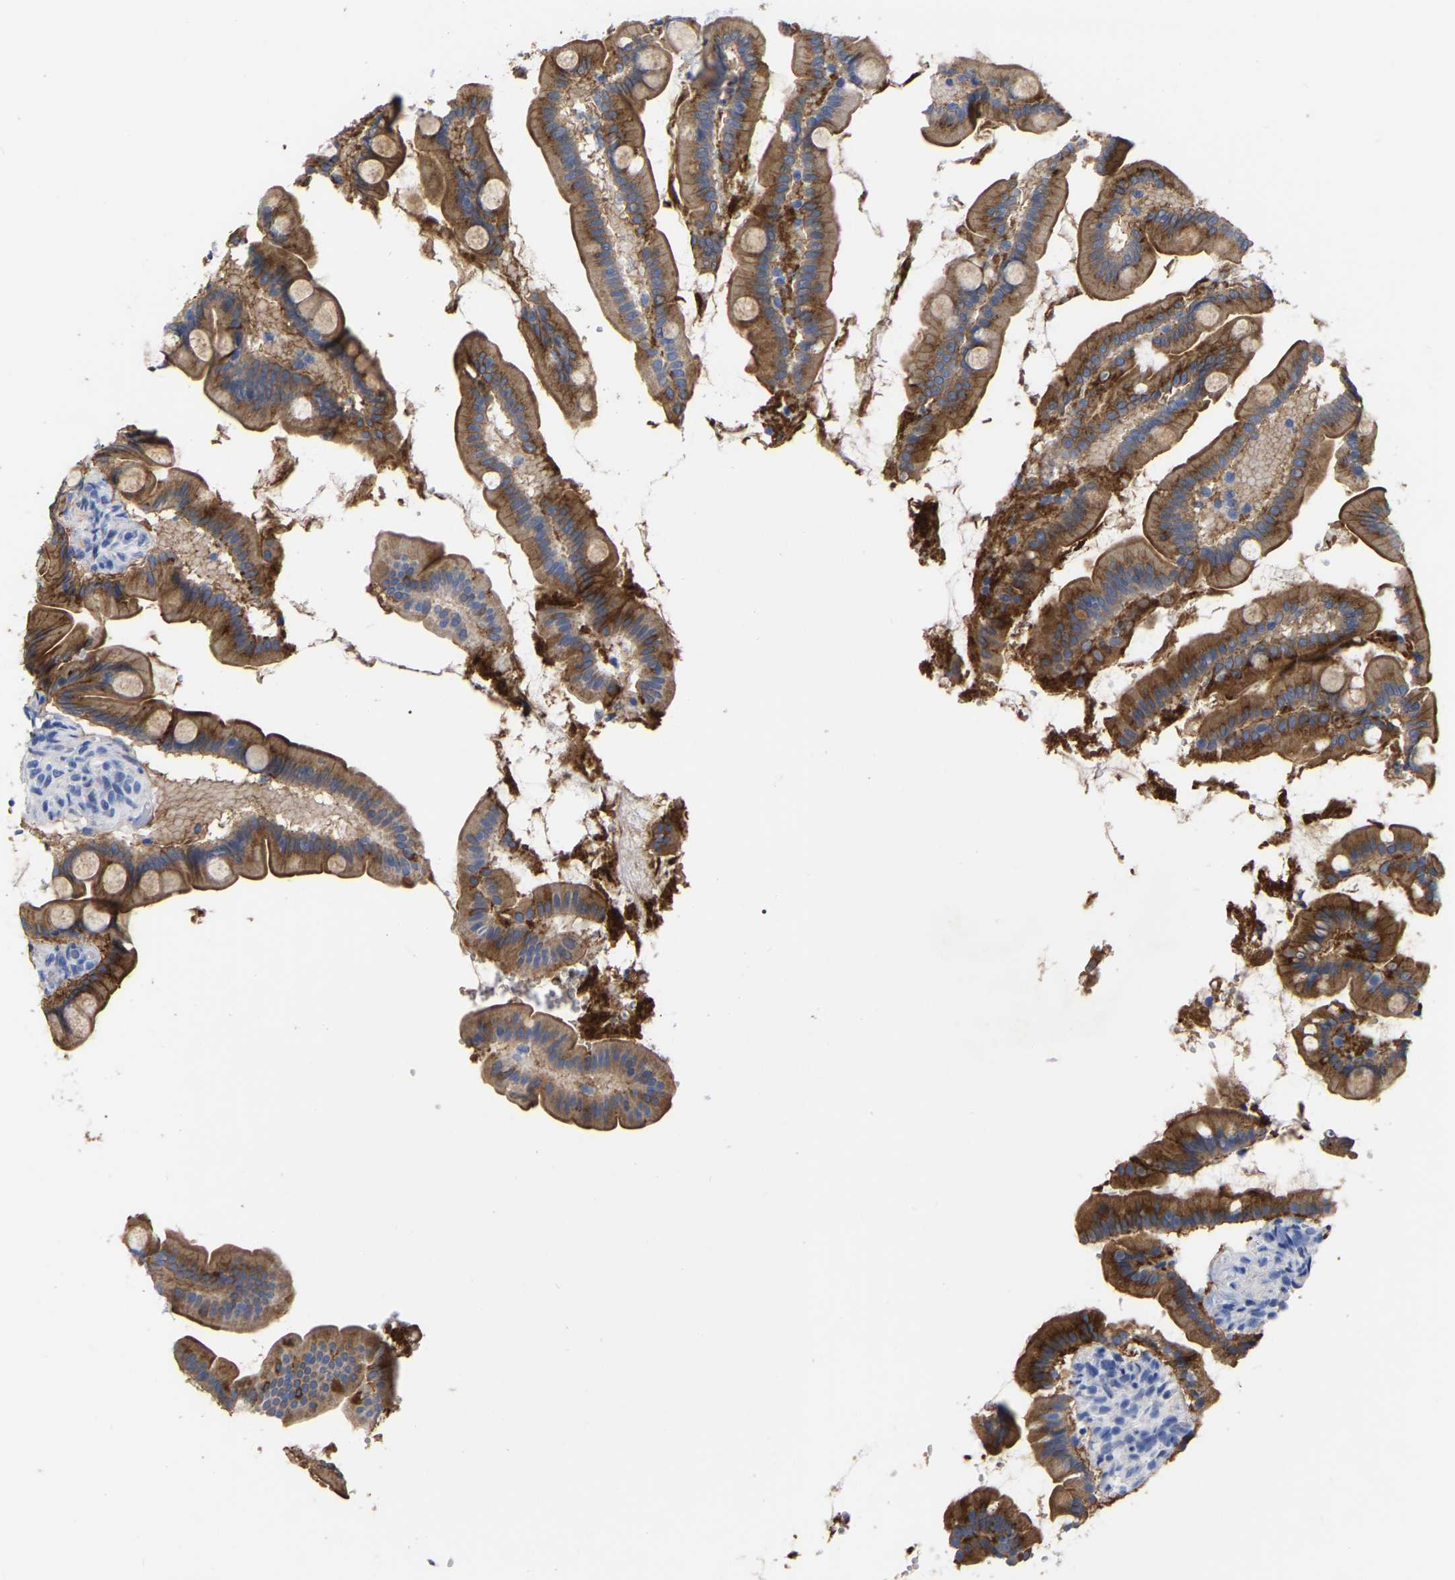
{"staining": {"intensity": "strong", "quantity": "<25%", "location": "cytoplasmic/membranous"}, "tissue": "small intestine", "cell_type": "Glandular cells", "image_type": "normal", "snomed": [{"axis": "morphology", "description": "Normal tissue, NOS"}, {"axis": "topography", "description": "Small intestine"}], "caption": "The immunohistochemical stain highlights strong cytoplasmic/membranous expression in glandular cells of benign small intestine. (IHC, brightfield microscopy, high magnification).", "gene": "ANXA13", "patient": {"sex": "female", "age": 56}}